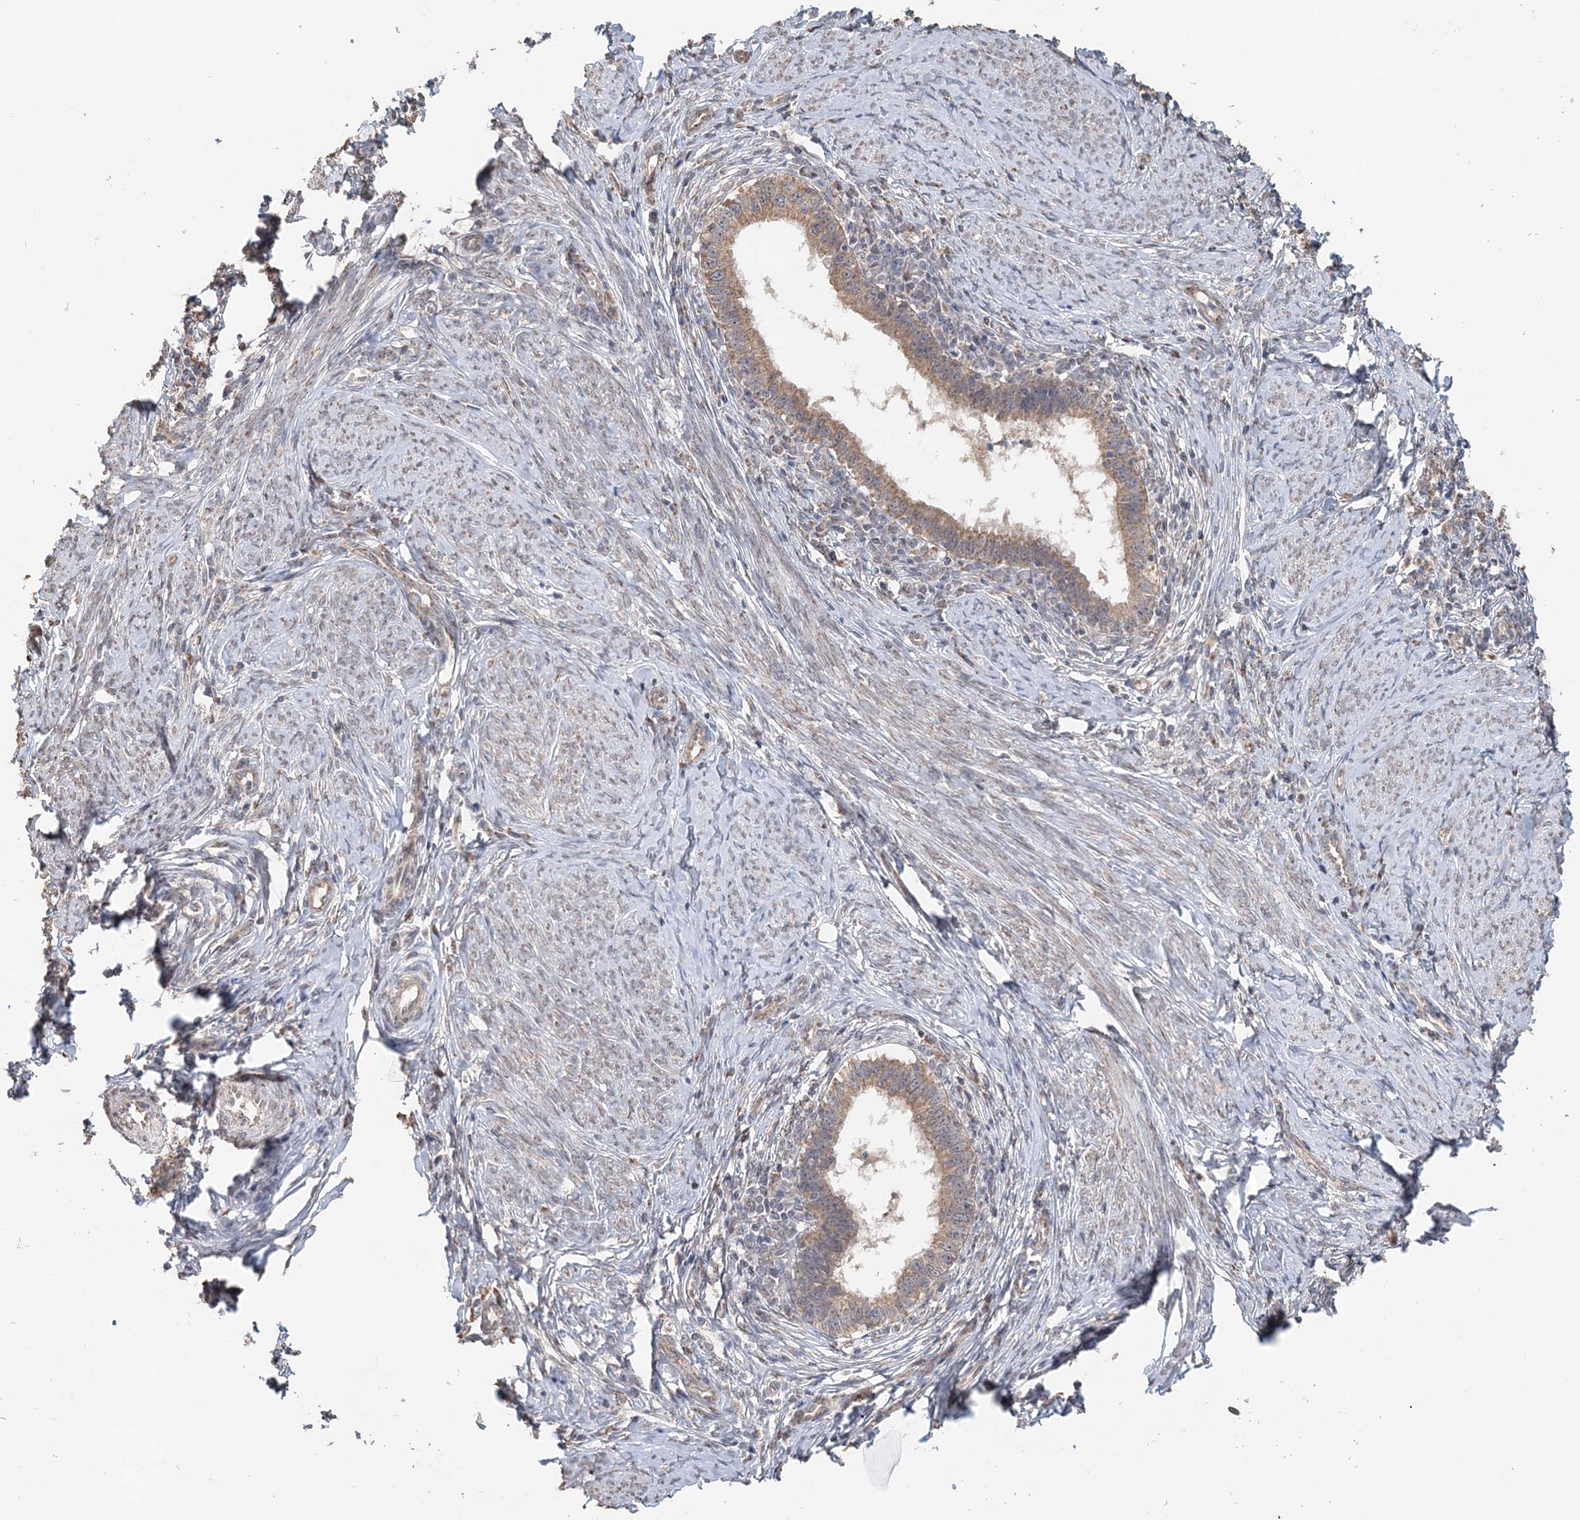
{"staining": {"intensity": "moderate", "quantity": ">75%", "location": "cytoplasmic/membranous"}, "tissue": "cervical cancer", "cell_type": "Tumor cells", "image_type": "cancer", "snomed": [{"axis": "morphology", "description": "Adenocarcinoma, NOS"}, {"axis": "topography", "description": "Cervix"}], "caption": "Cervical cancer (adenocarcinoma) tissue displays moderate cytoplasmic/membranous positivity in about >75% of tumor cells, visualized by immunohistochemistry.", "gene": "FBXO38", "patient": {"sex": "female", "age": 36}}